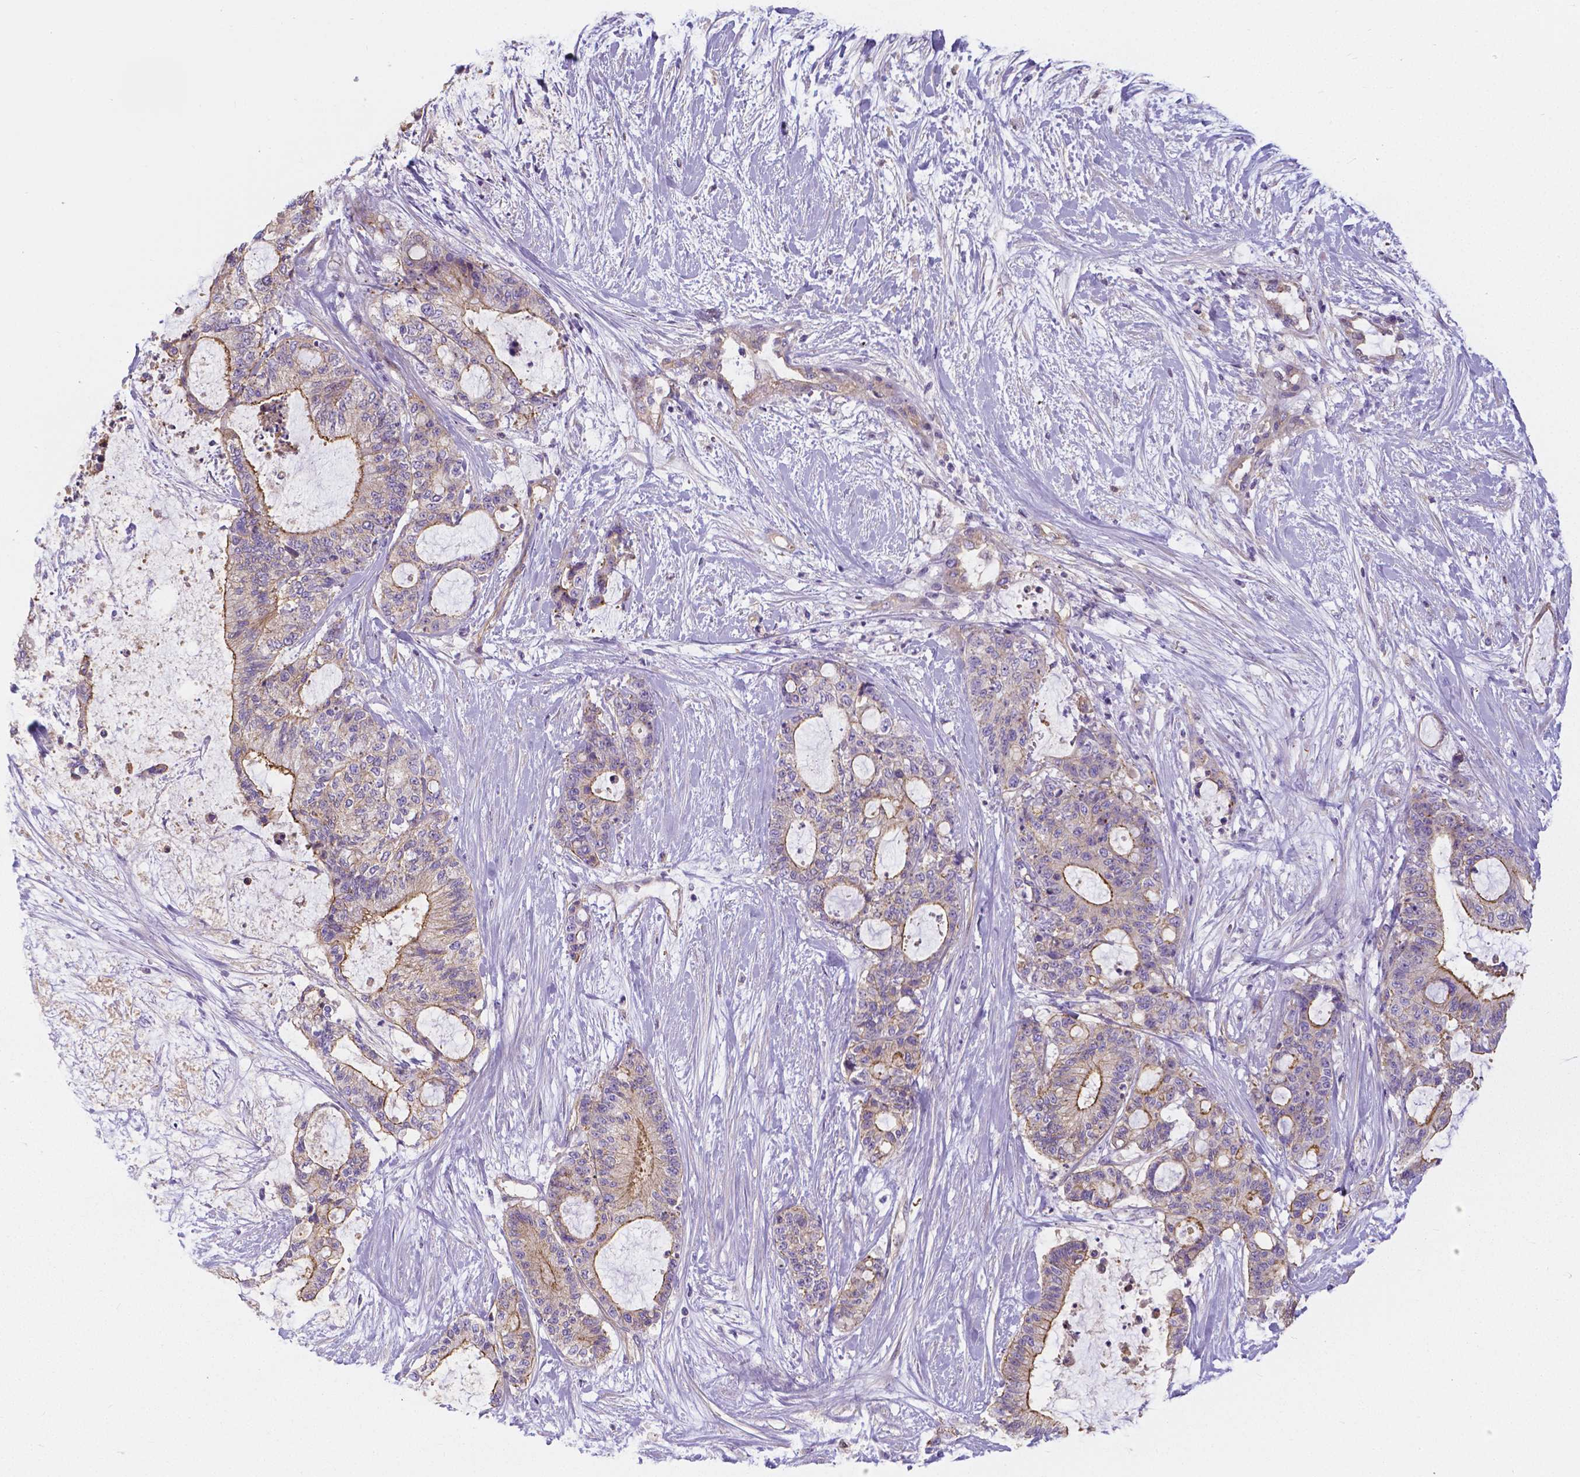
{"staining": {"intensity": "strong", "quantity": "25%-75%", "location": "cytoplasmic/membranous"}, "tissue": "liver cancer", "cell_type": "Tumor cells", "image_type": "cancer", "snomed": [{"axis": "morphology", "description": "Normal tissue, NOS"}, {"axis": "morphology", "description": "Cholangiocarcinoma"}, {"axis": "topography", "description": "Liver"}, {"axis": "topography", "description": "Peripheral nerve tissue"}], "caption": "IHC of human cholangiocarcinoma (liver) reveals high levels of strong cytoplasmic/membranous positivity in about 25%-75% of tumor cells.", "gene": "CRMP1", "patient": {"sex": "female", "age": 73}}